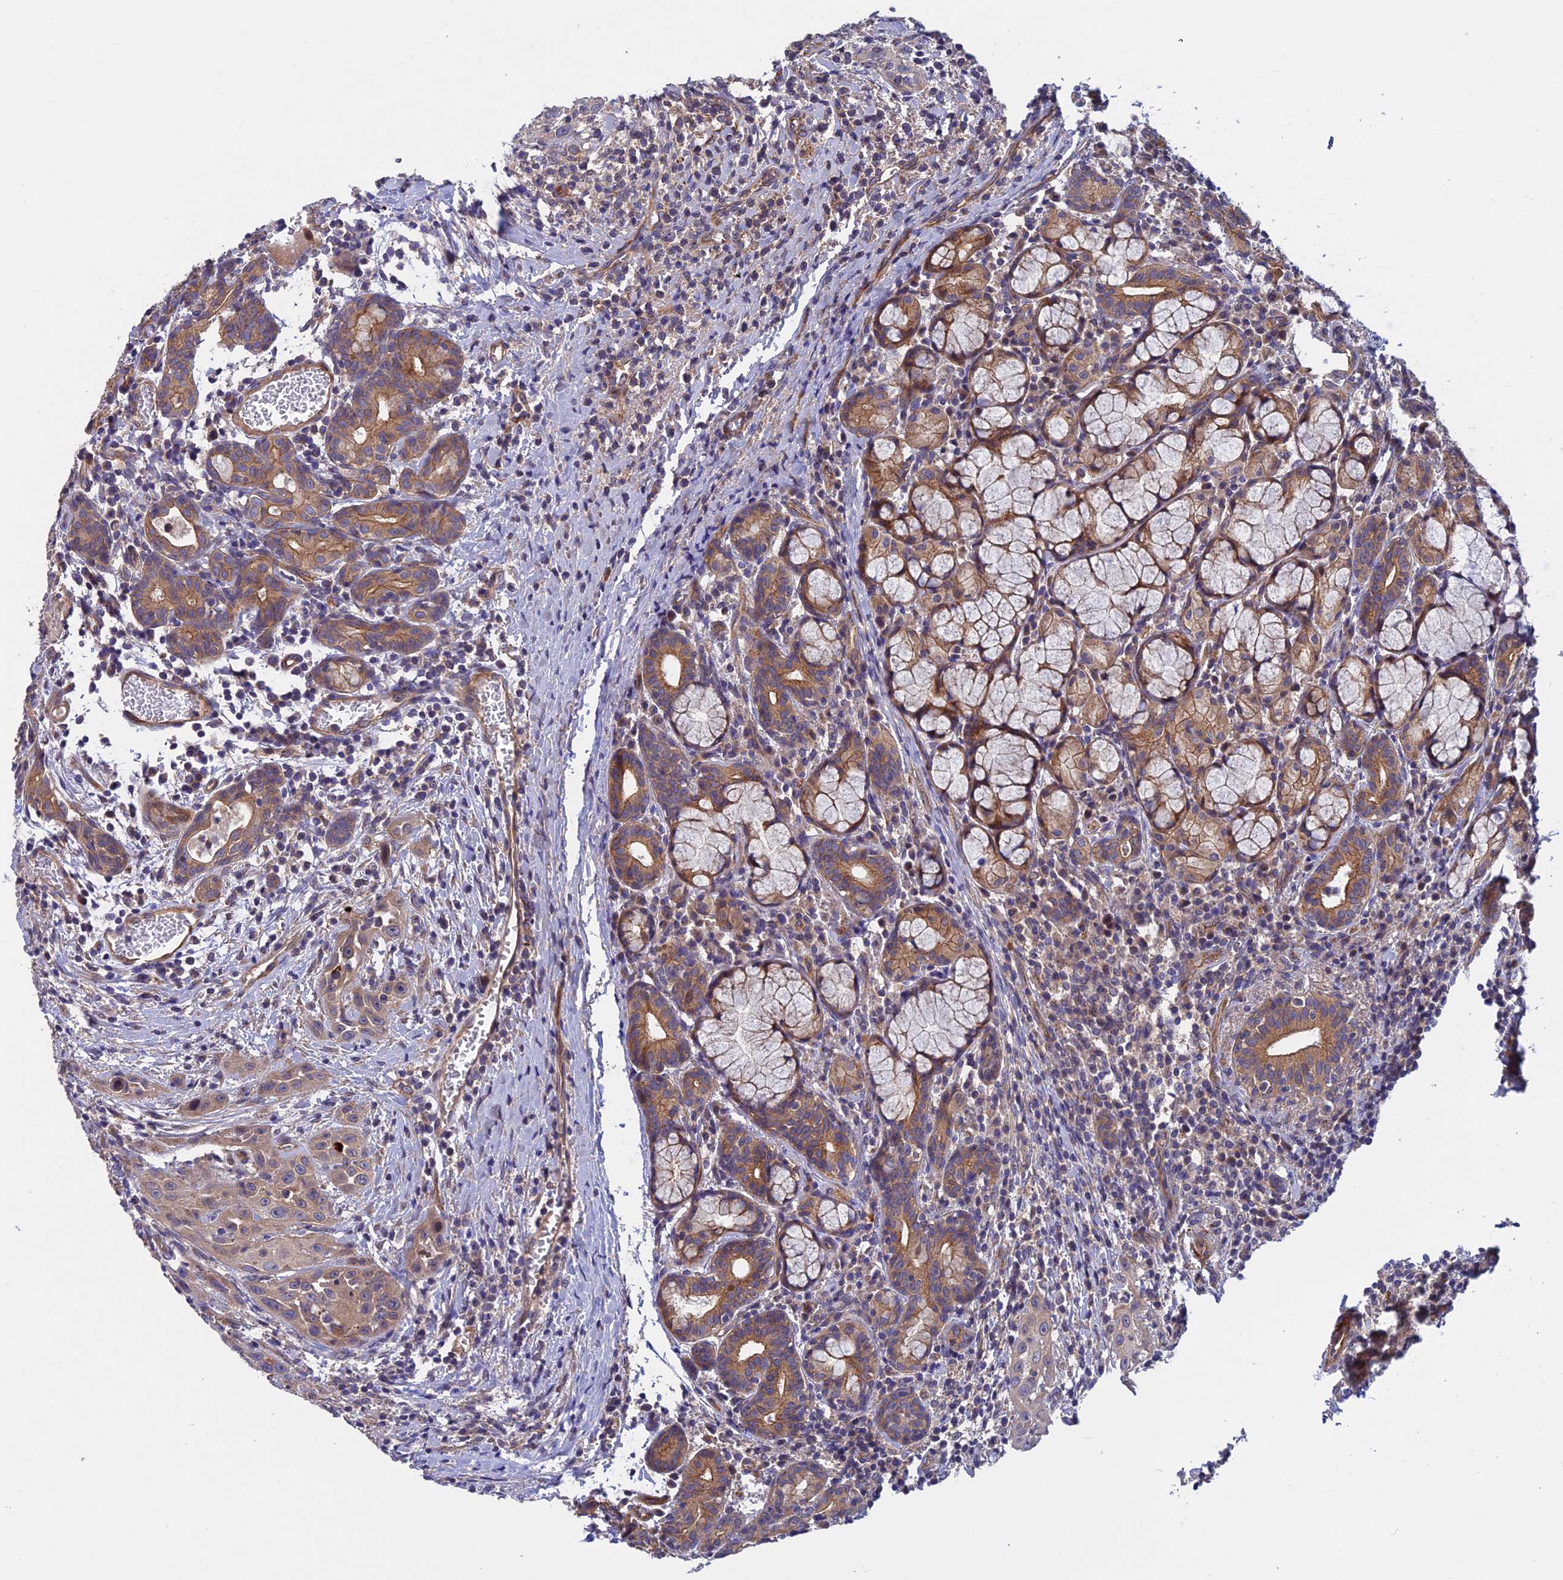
{"staining": {"intensity": "weak", "quantity": ">75%", "location": "cytoplasmic/membranous"}, "tissue": "head and neck cancer", "cell_type": "Tumor cells", "image_type": "cancer", "snomed": [{"axis": "morphology", "description": "Squamous cell carcinoma, NOS"}, {"axis": "topography", "description": "Oral tissue"}, {"axis": "topography", "description": "Head-Neck"}], "caption": "Squamous cell carcinoma (head and neck) stained with a protein marker shows weak staining in tumor cells.", "gene": "ADAMTS15", "patient": {"sex": "female", "age": 50}}